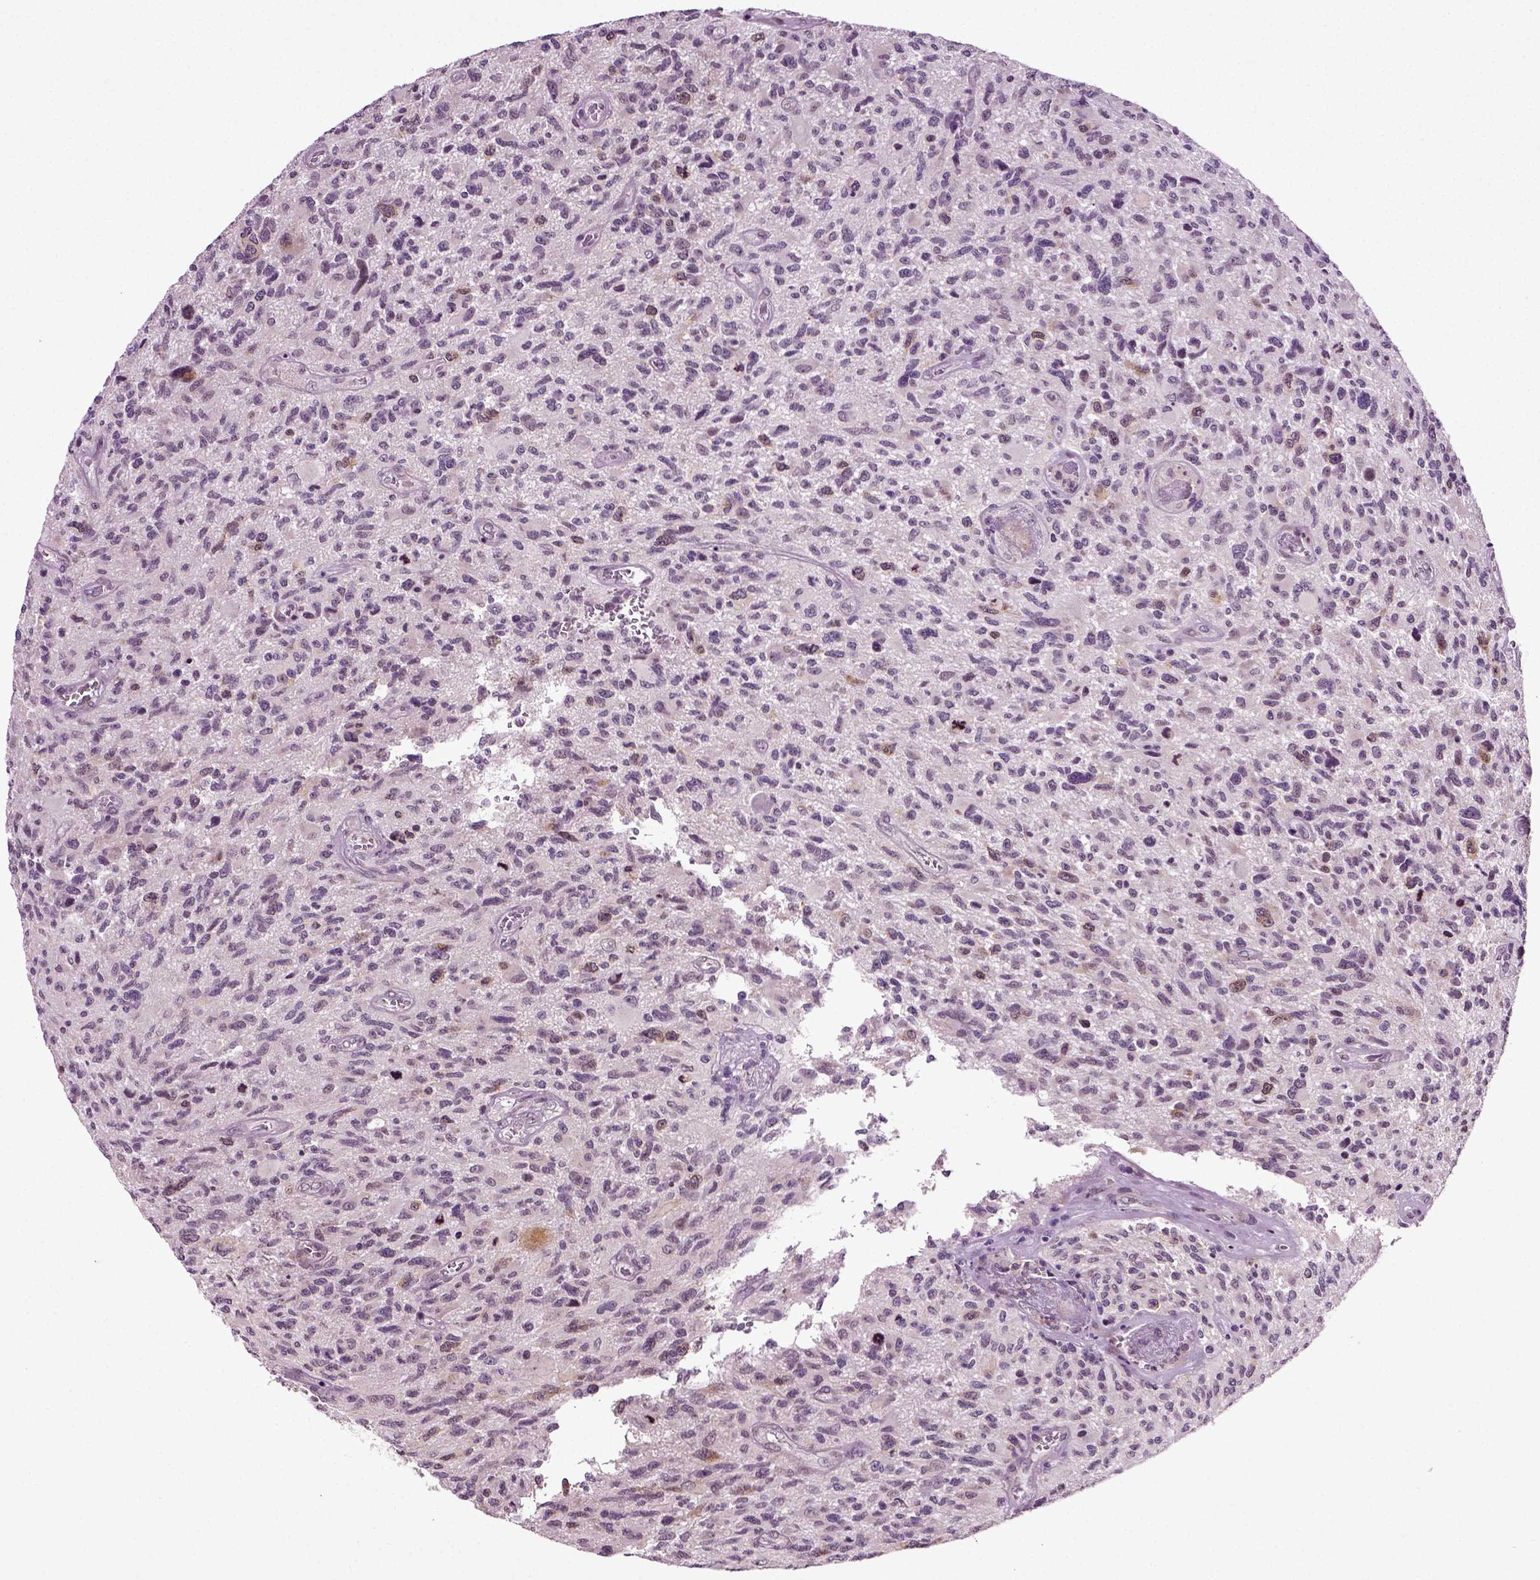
{"staining": {"intensity": "negative", "quantity": "none", "location": "none"}, "tissue": "glioma", "cell_type": "Tumor cells", "image_type": "cancer", "snomed": [{"axis": "morphology", "description": "Glioma, malignant, NOS"}, {"axis": "morphology", "description": "Glioma, malignant, High grade"}, {"axis": "topography", "description": "Brain"}], "caption": "Tumor cells are negative for protein expression in human high-grade glioma (malignant).", "gene": "KNSTRN", "patient": {"sex": "female", "age": 71}}